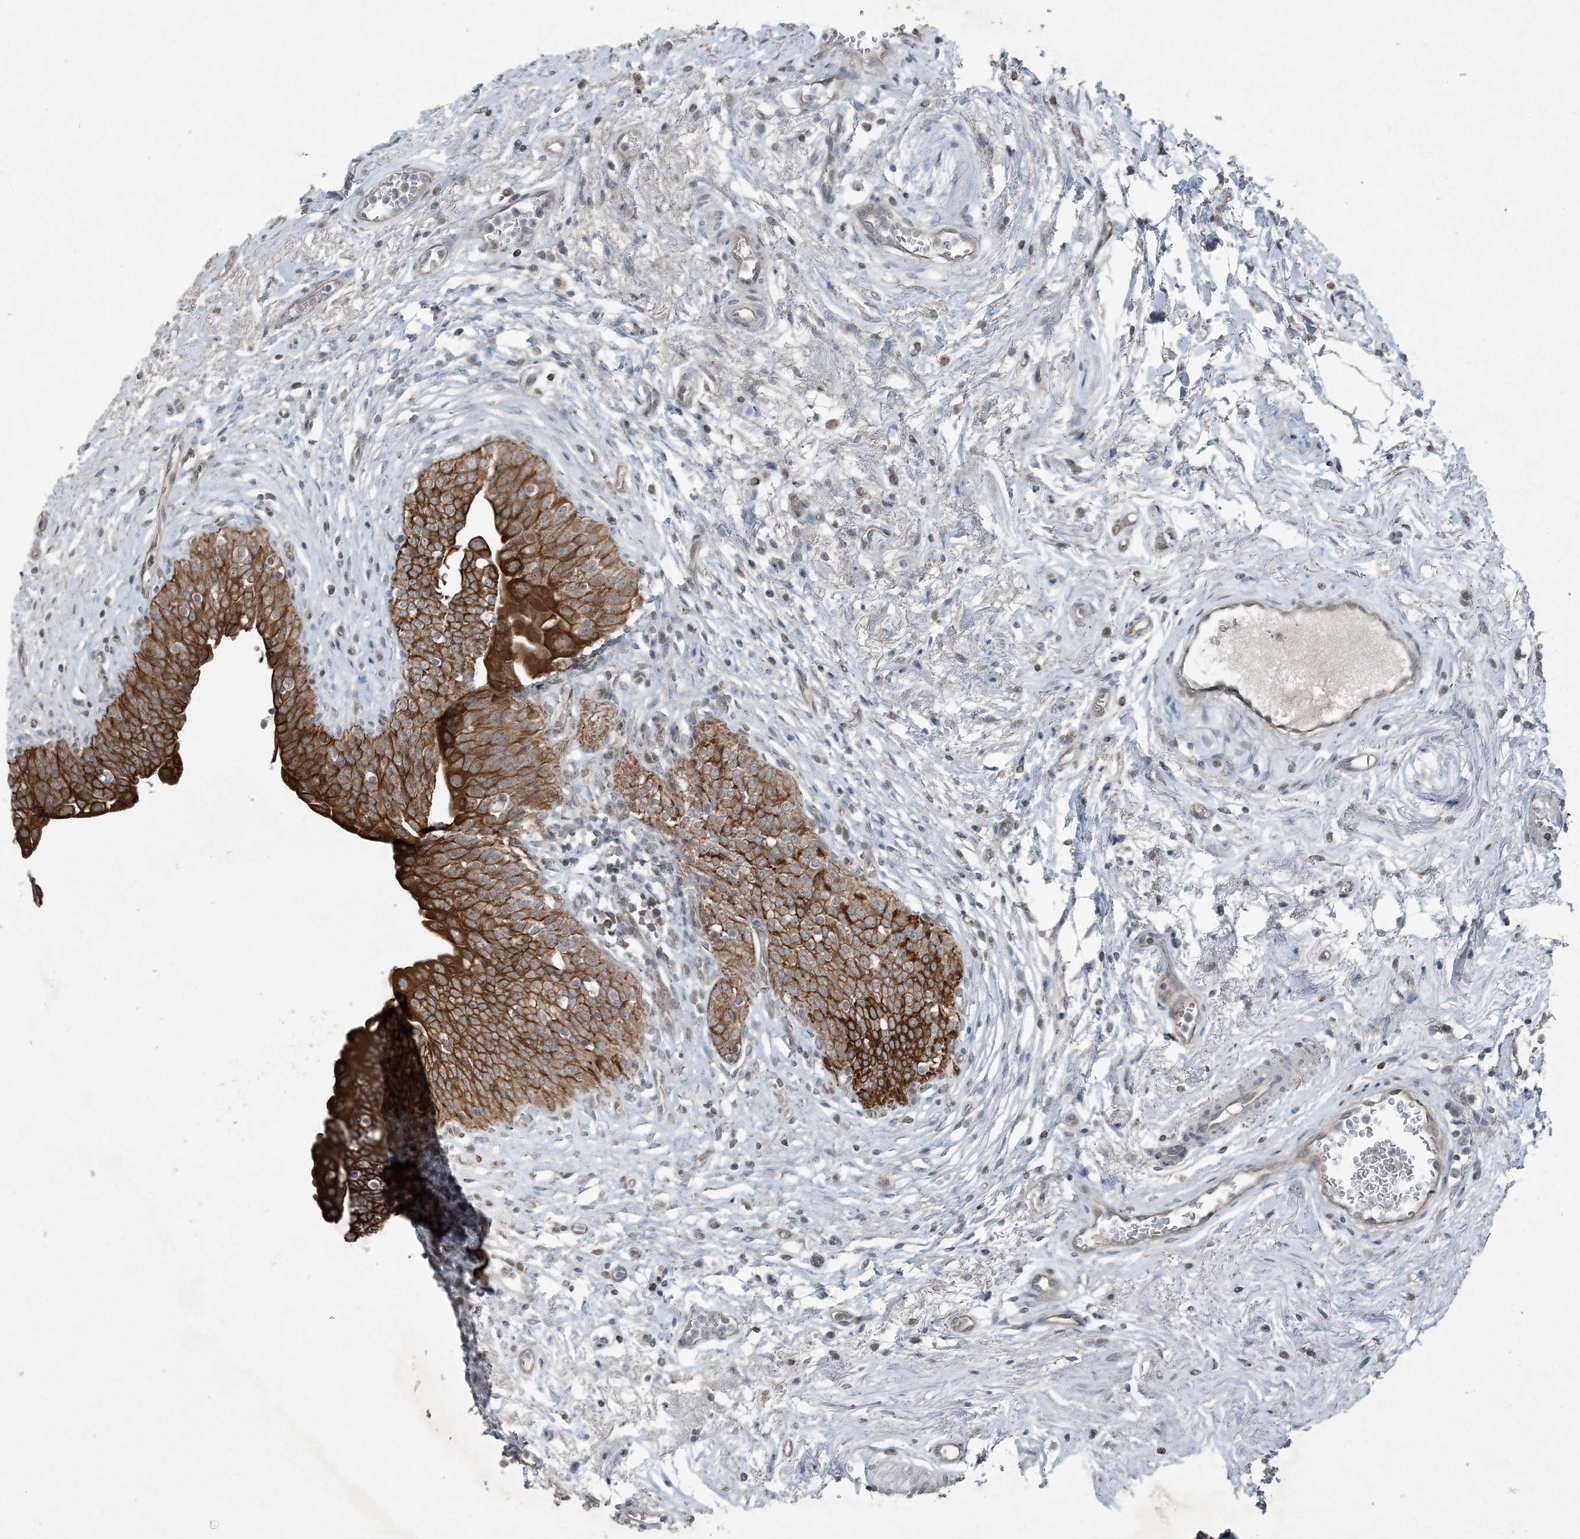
{"staining": {"intensity": "strong", "quantity": ">75%", "location": "cytoplasmic/membranous"}, "tissue": "urinary bladder", "cell_type": "Urothelial cells", "image_type": "normal", "snomed": [{"axis": "morphology", "description": "Normal tissue, NOS"}, {"axis": "topography", "description": "Urinary bladder"}], "caption": "Brown immunohistochemical staining in unremarkable urinary bladder demonstrates strong cytoplasmic/membranous positivity in approximately >75% of urothelial cells. (Brightfield microscopy of DAB IHC at high magnification).", "gene": "PC", "patient": {"sex": "male", "age": 83}}